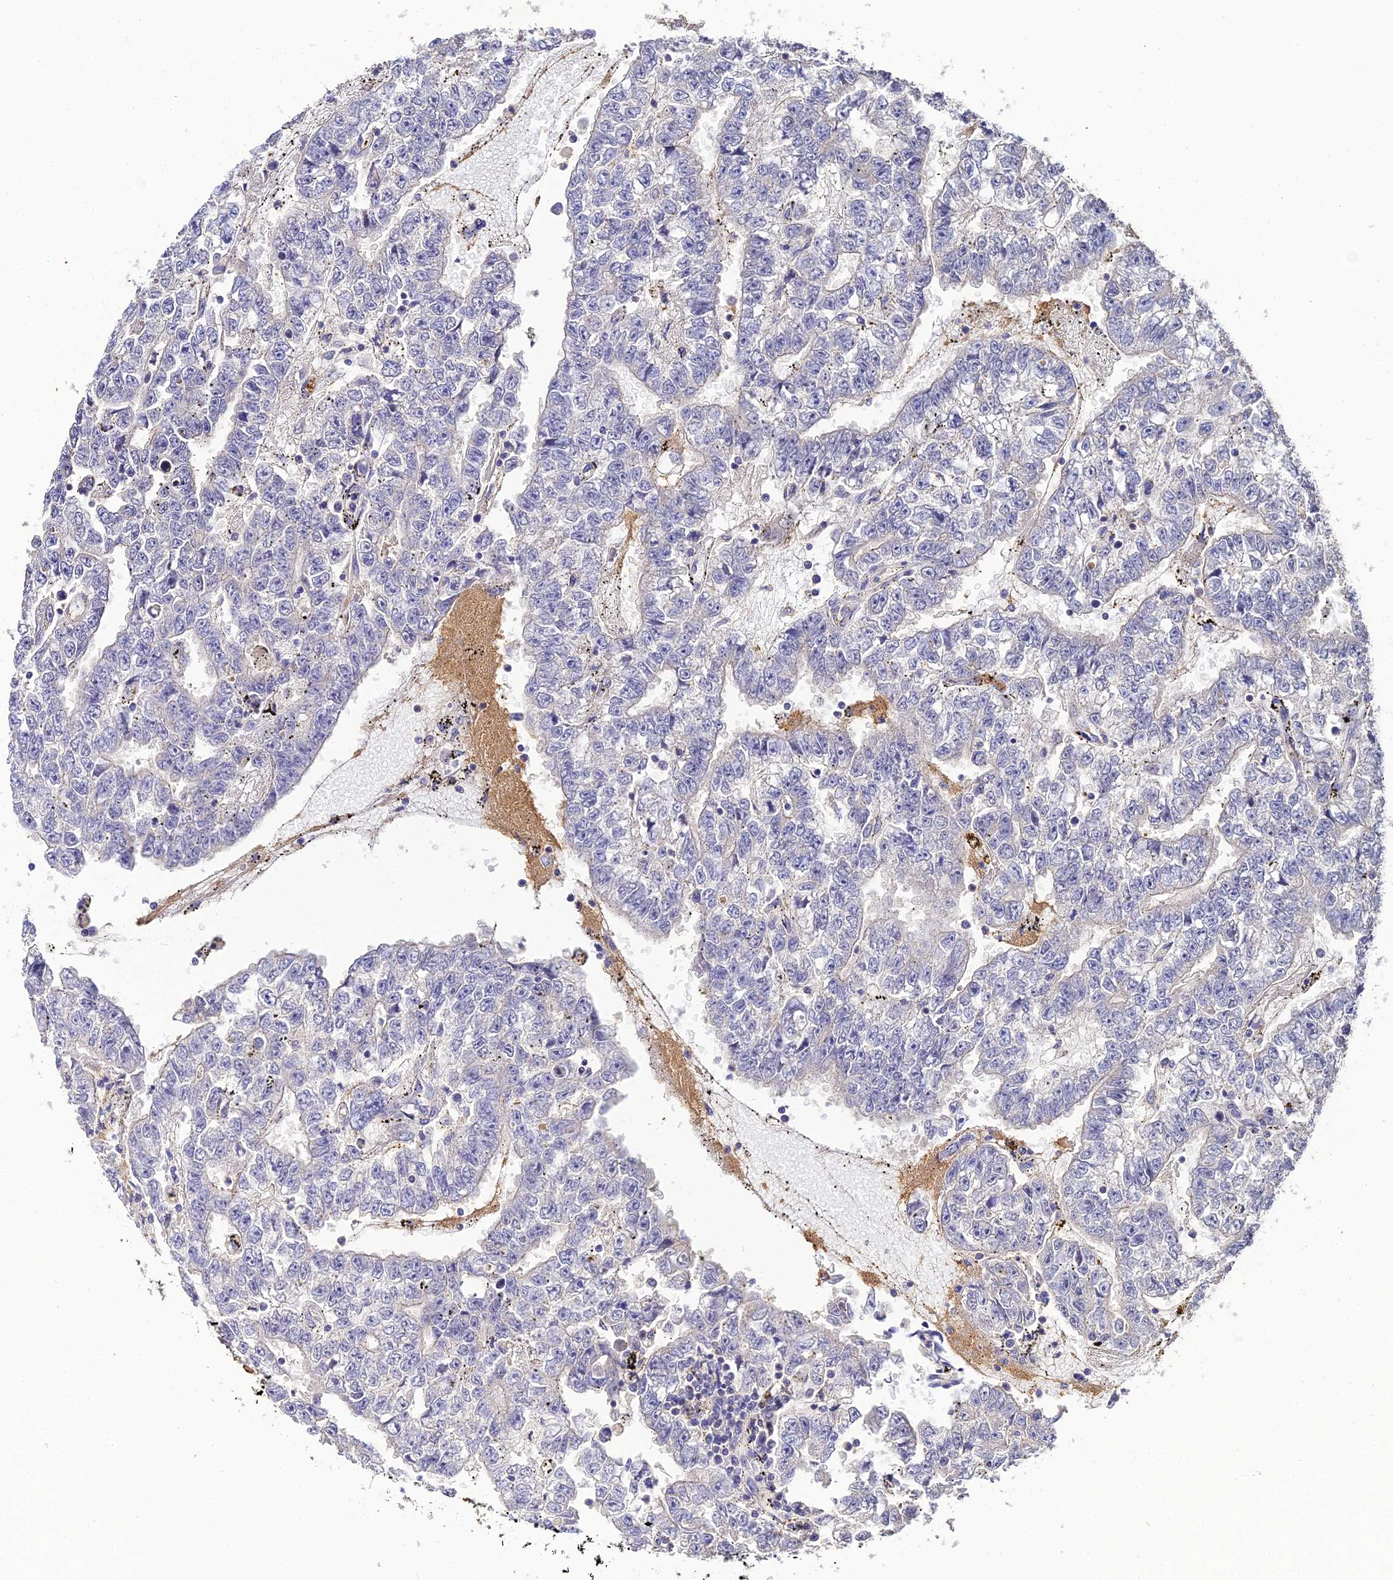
{"staining": {"intensity": "negative", "quantity": "none", "location": "none"}, "tissue": "testis cancer", "cell_type": "Tumor cells", "image_type": "cancer", "snomed": [{"axis": "morphology", "description": "Carcinoma, Embryonal, NOS"}, {"axis": "topography", "description": "Testis"}], "caption": "IHC micrograph of human testis cancer stained for a protein (brown), which displays no expression in tumor cells. (Stains: DAB IHC with hematoxylin counter stain, Microscopy: brightfield microscopy at high magnification).", "gene": "LSM5", "patient": {"sex": "male", "age": 25}}